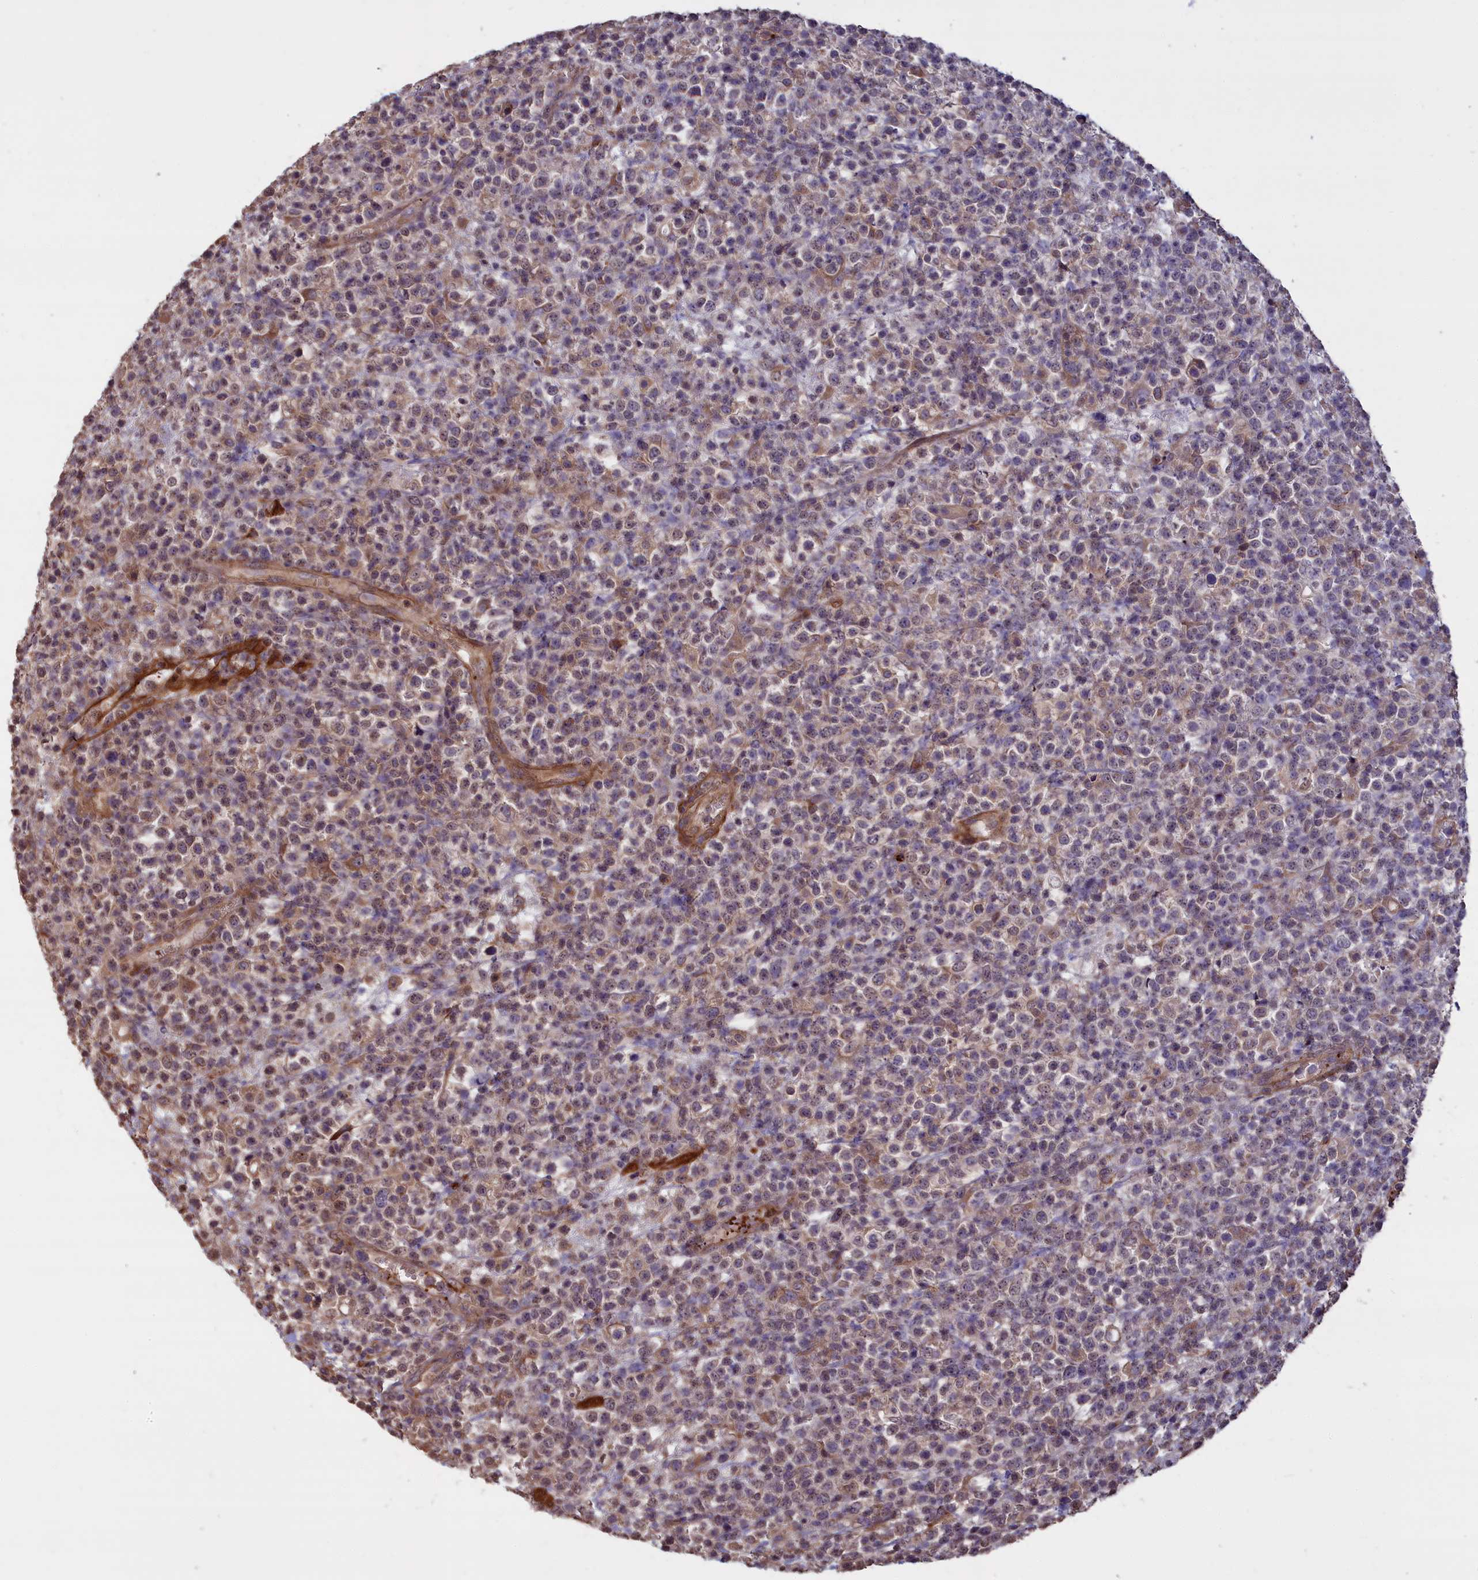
{"staining": {"intensity": "weak", "quantity": "25%-75%", "location": "cytoplasmic/membranous,nuclear"}, "tissue": "lymphoma", "cell_type": "Tumor cells", "image_type": "cancer", "snomed": [{"axis": "morphology", "description": "Malignant lymphoma, non-Hodgkin's type, High grade"}, {"axis": "topography", "description": "Colon"}], "caption": "A high-resolution micrograph shows immunohistochemistry (IHC) staining of malignant lymphoma, non-Hodgkin's type (high-grade), which shows weak cytoplasmic/membranous and nuclear expression in approximately 25%-75% of tumor cells.", "gene": "ATP6V0A2", "patient": {"sex": "female", "age": 53}}